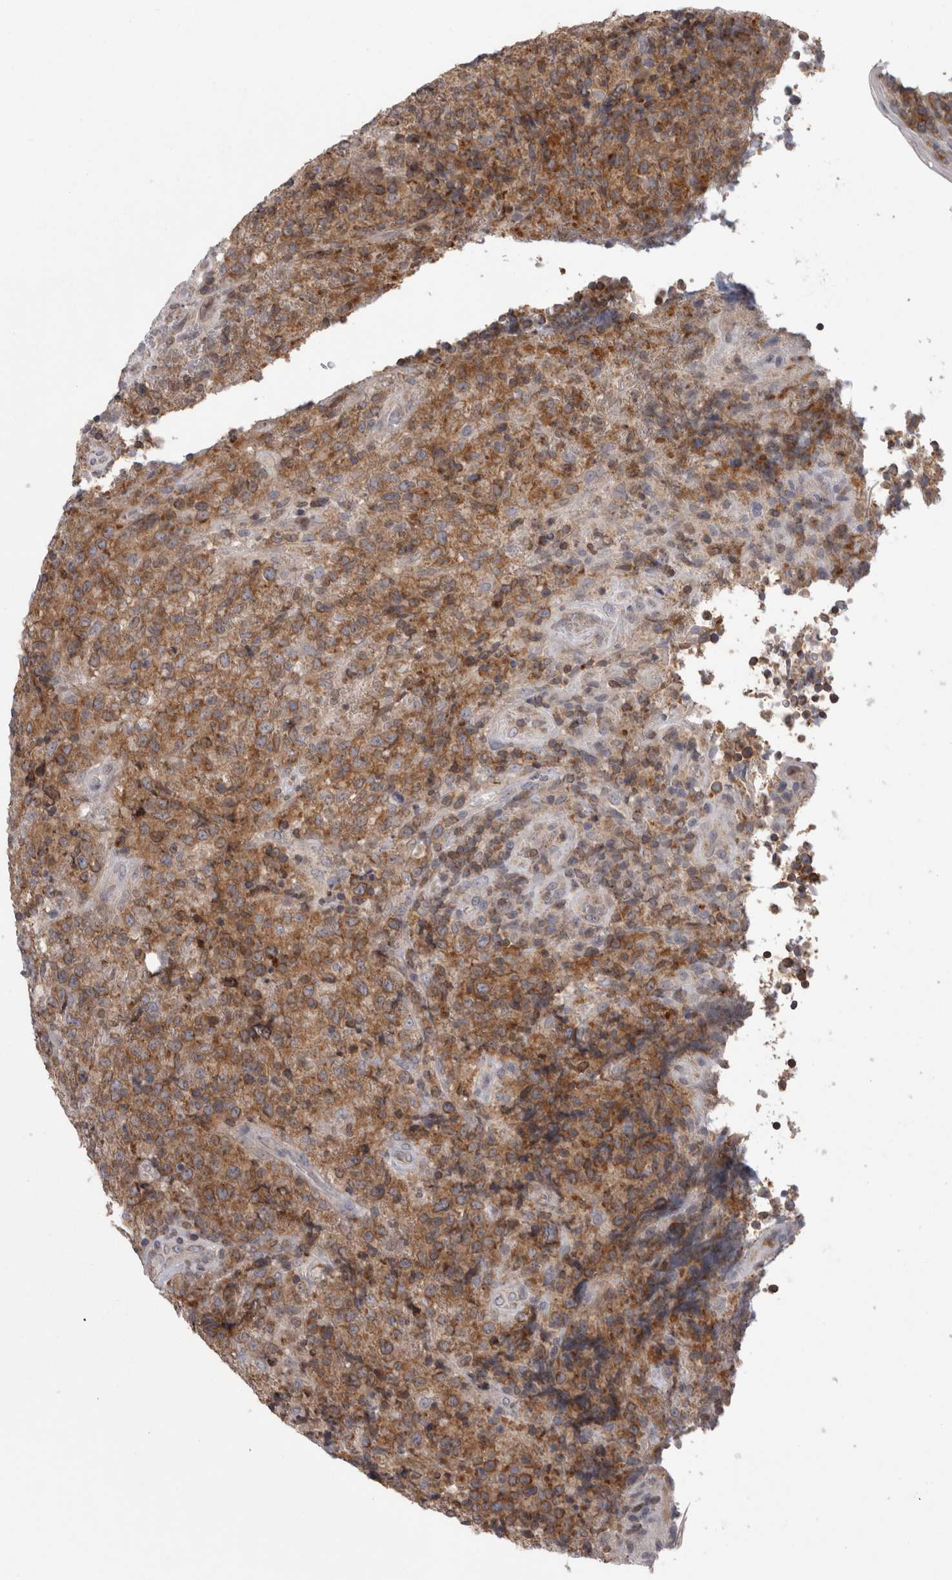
{"staining": {"intensity": "moderate", "quantity": ">75%", "location": "cytoplasmic/membranous"}, "tissue": "lymphoma", "cell_type": "Tumor cells", "image_type": "cancer", "snomed": [{"axis": "morphology", "description": "Malignant lymphoma, non-Hodgkin's type, High grade"}, {"axis": "topography", "description": "Tonsil"}], "caption": "Immunohistochemical staining of malignant lymphoma, non-Hodgkin's type (high-grade) reveals moderate cytoplasmic/membranous protein expression in about >75% of tumor cells.", "gene": "DARS2", "patient": {"sex": "female", "age": 36}}